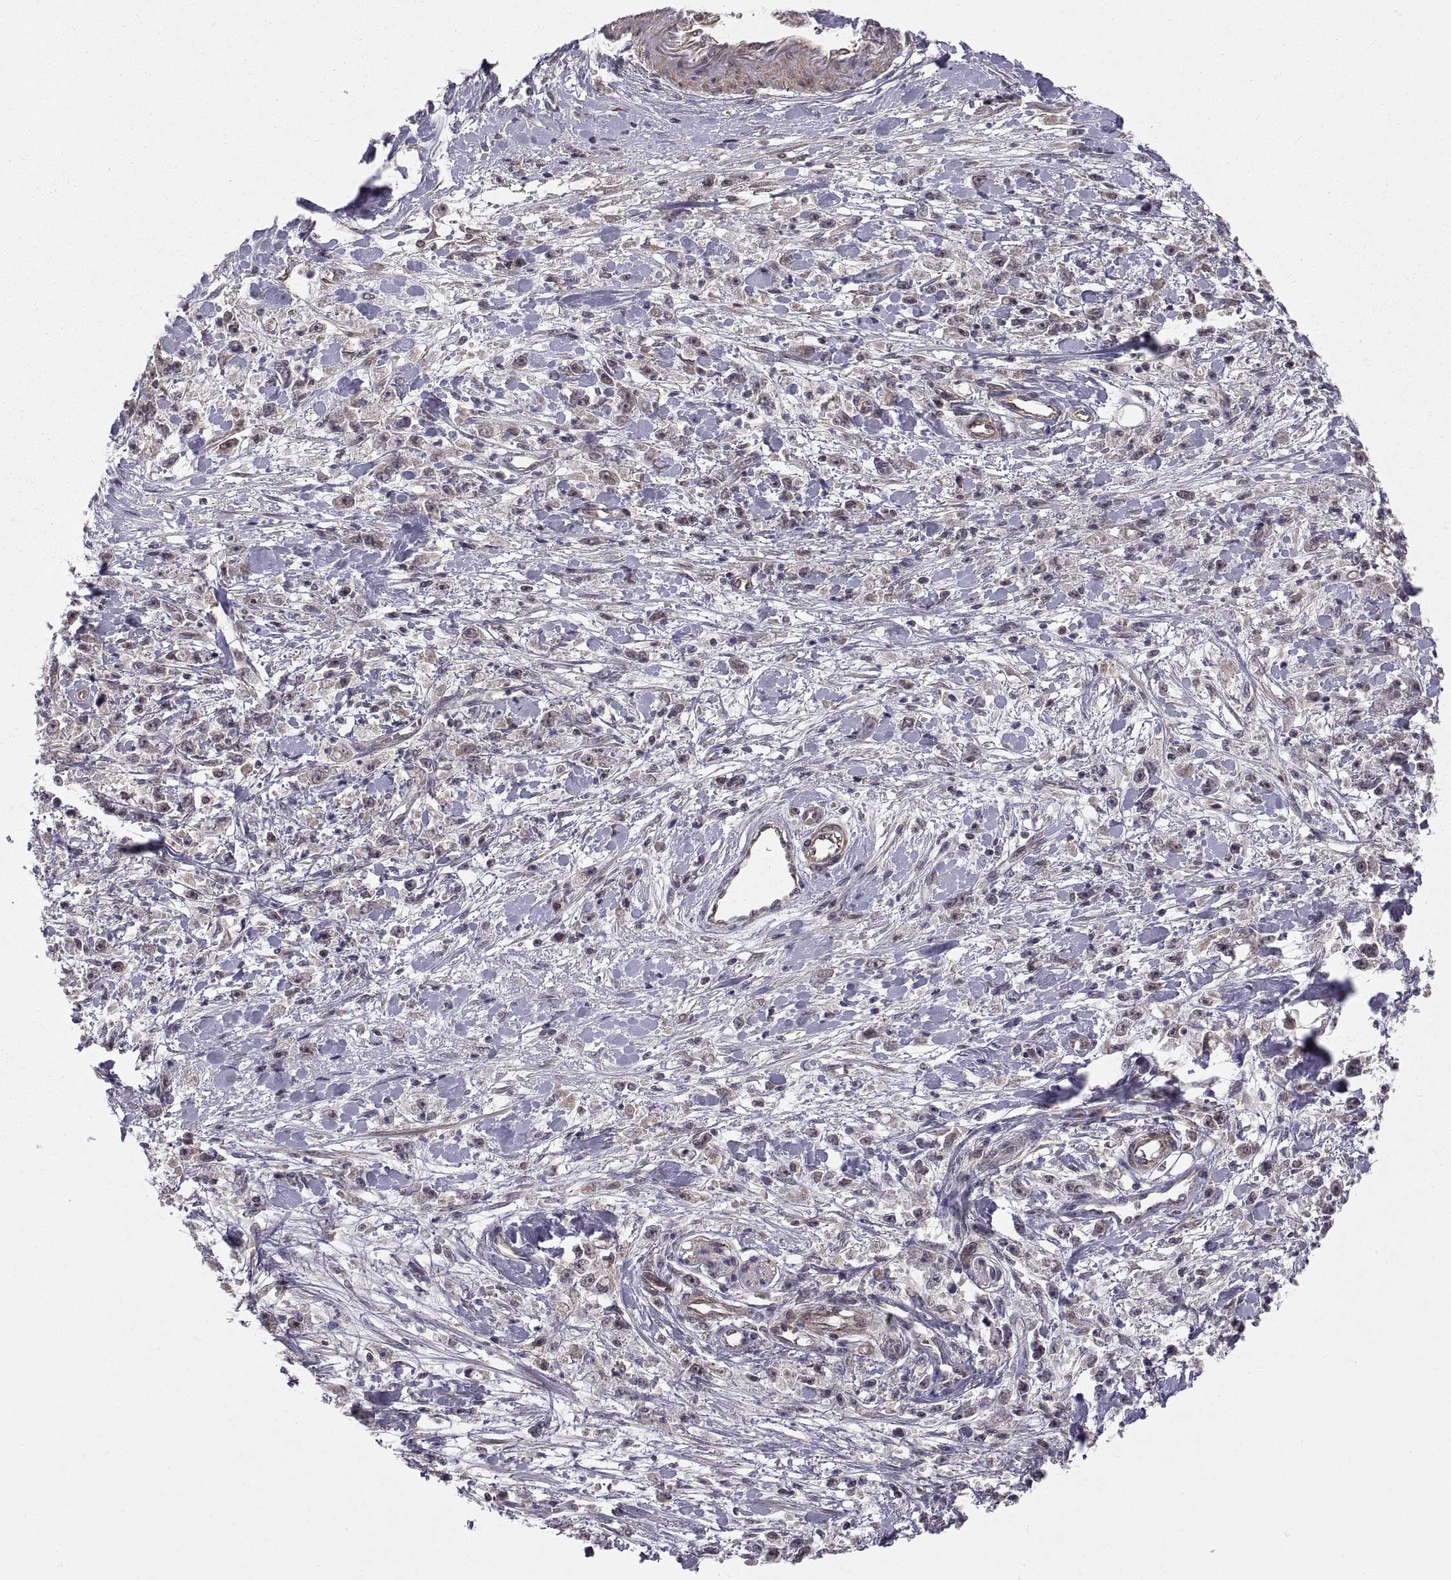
{"staining": {"intensity": "weak", "quantity": "25%-75%", "location": "cytoplasmic/membranous"}, "tissue": "stomach cancer", "cell_type": "Tumor cells", "image_type": "cancer", "snomed": [{"axis": "morphology", "description": "Adenocarcinoma, NOS"}, {"axis": "topography", "description": "Stomach"}], "caption": "Stomach cancer (adenocarcinoma) was stained to show a protein in brown. There is low levels of weak cytoplasmic/membranous expression in about 25%-75% of tumor cells.", "gene": "ABL2", "patient": {"sex": "female", "age": 59}}